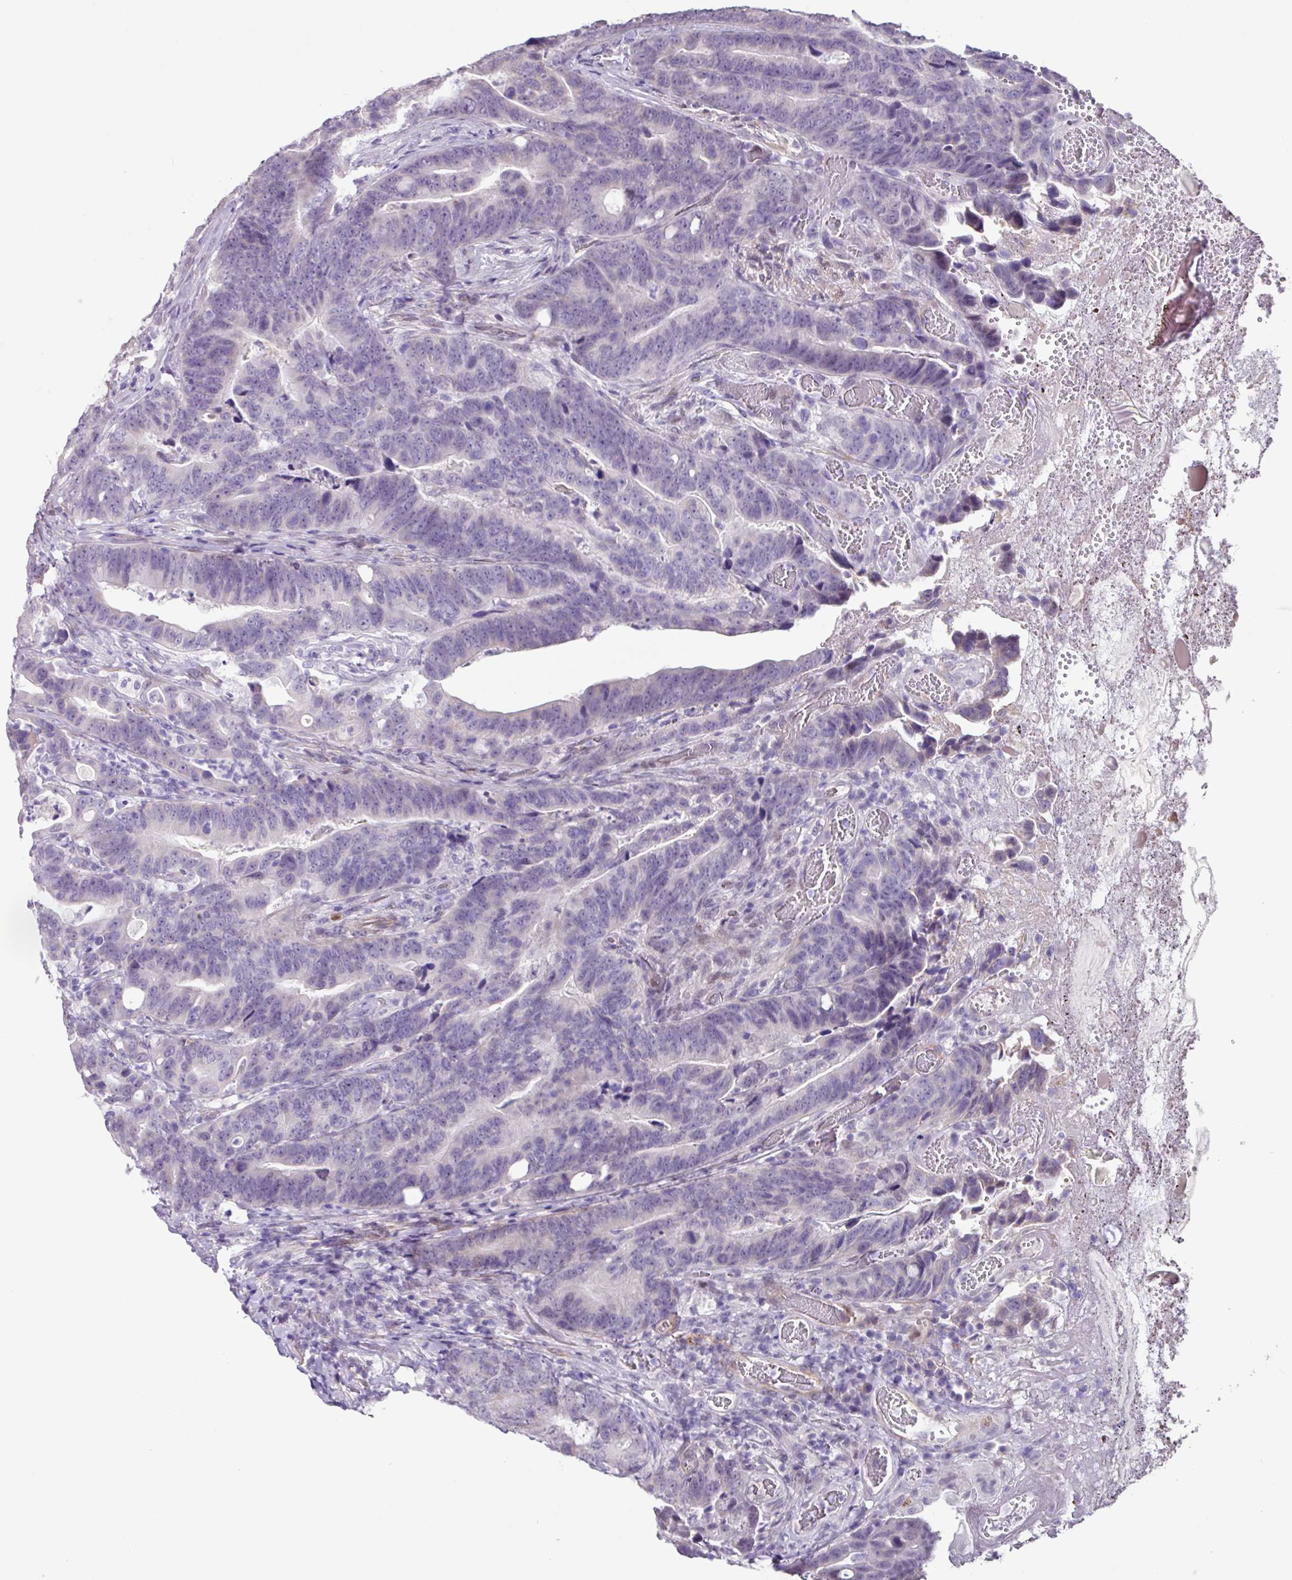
{"staining": {"intensity": "negative", "quantity": "none", "location": "none"}, "tissue": "colorectal cancer", "cell_type": "Tumor cells", "image_type": "cancer", "snomed": [{"axis": "morphology", "description": "Adenocarcinoma, NOS"}, {"axis": "topography", "description": "Colon"}], "caption": "Immunohistochemistry (IHC) image of colorectal cancer stained for a protein (brown), which exhibits no positivity in tumor cells.", "gene": "OTX1", "patient": {"sex": "female", "age": 82}}